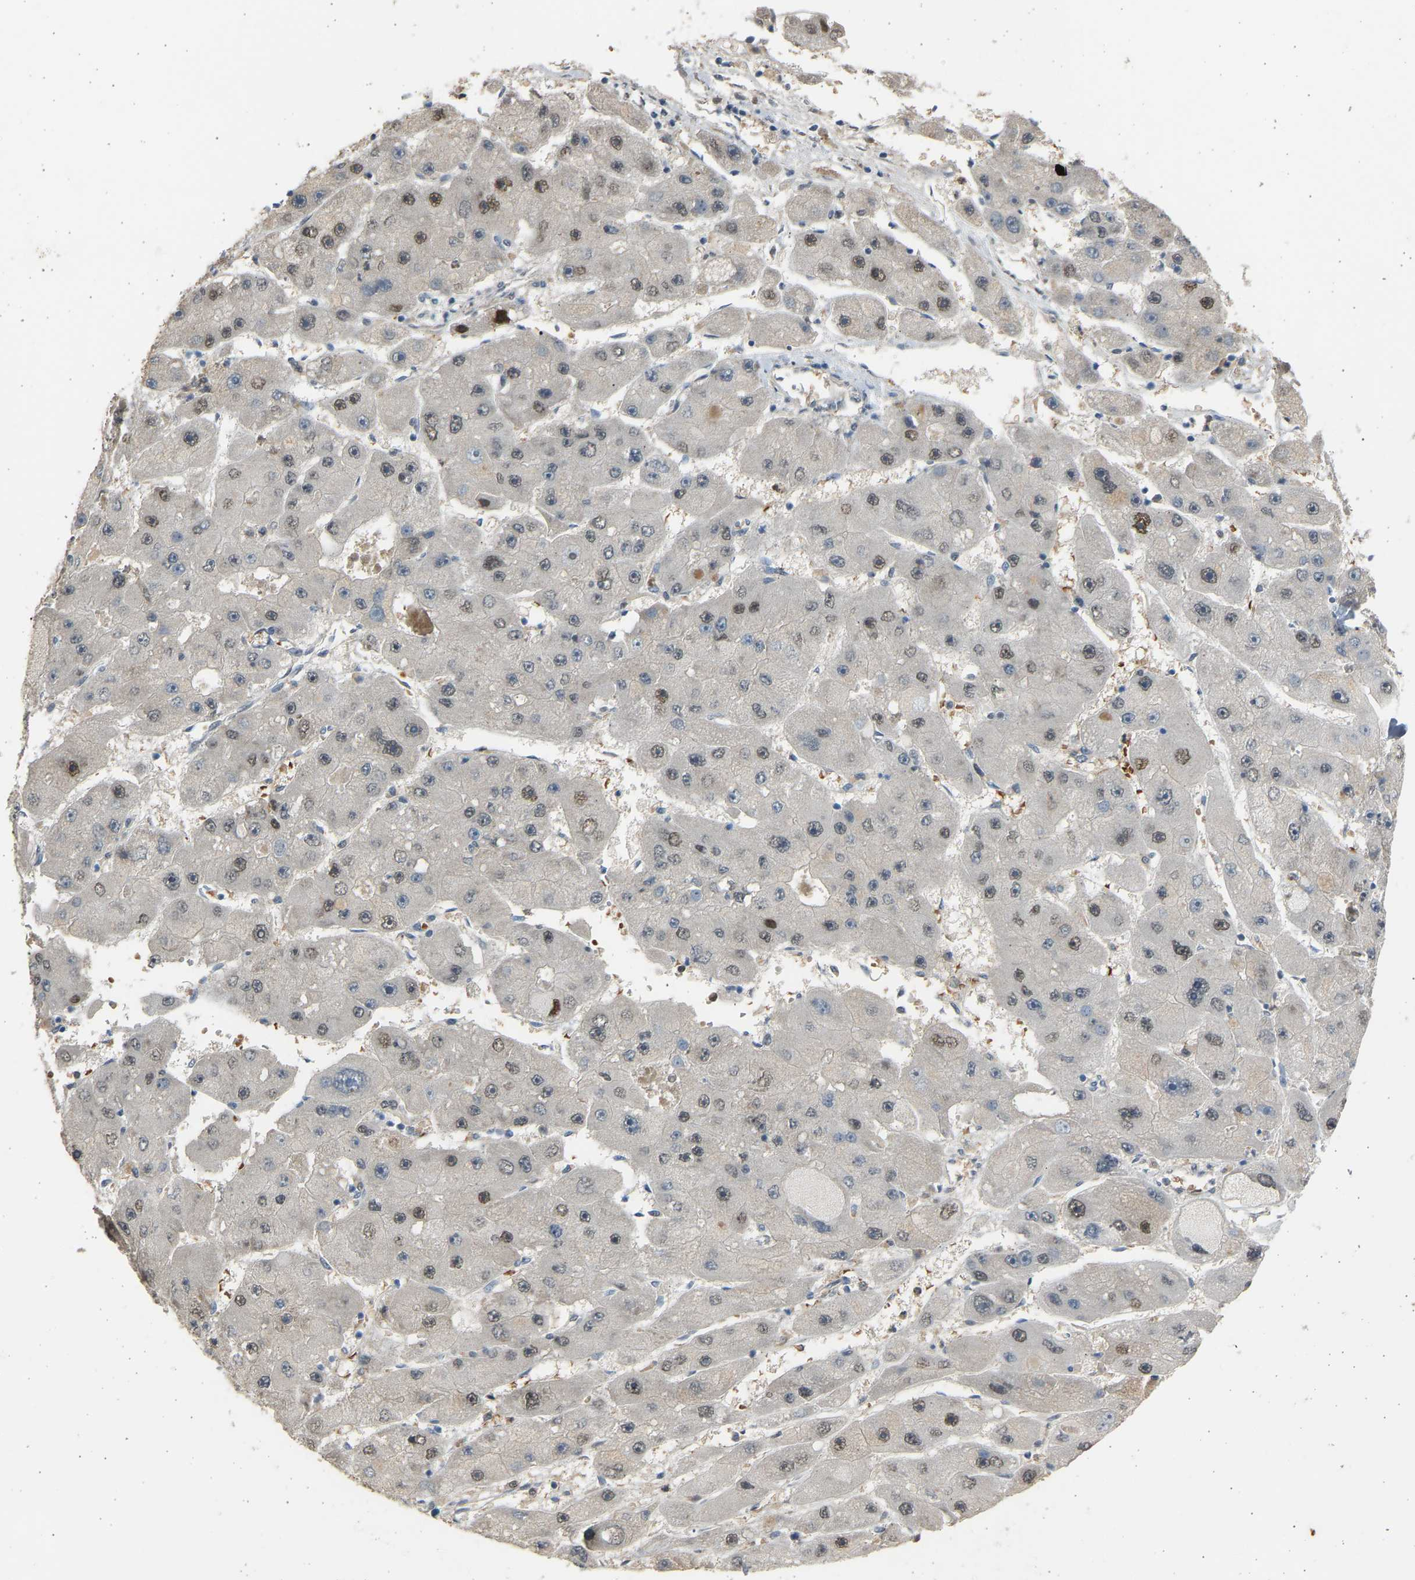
{"staining": {"intensity": "moderate", "quantity": ">75%", "location": "nuclear"}, "tissue": "liver cancer", "cell_type": "Tumor cells", "image_type": "cancer", "snomed": [{"axis": "morphology", "description": "Carcinoma, Hepatocellular, NOS"}, {"axis": "topography", "description": "Liver"}], "caption": "Tumor cells display medium levels of moderate nuclear positivity in approximately >75% of cells in liver cancer (hepatocellular carcinoma). The protein of interest is shown in brown color, while the nuclei are stained blue.", "gene": "BIRC2", "patient": {"sex": "female", "age": 61}}